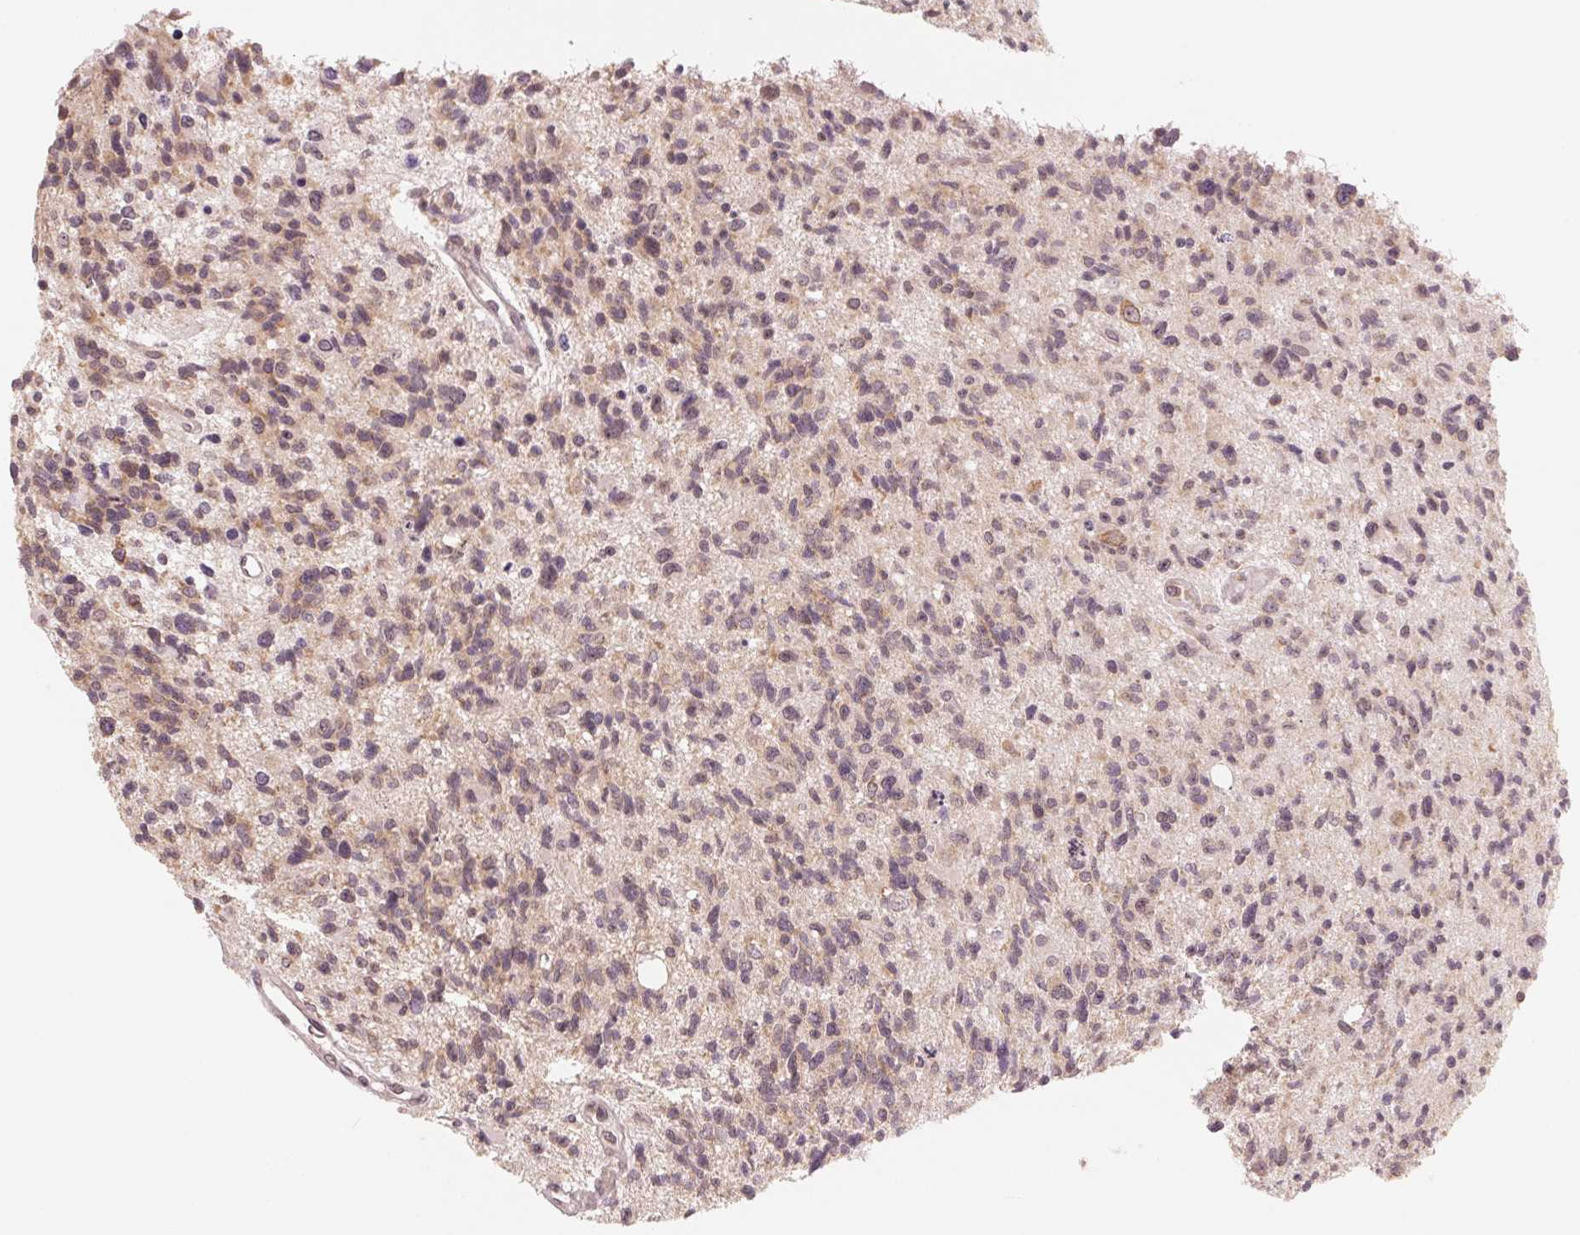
{"staining": {"intensity": "weak", "quantity": ">75%", "location": "cytoplasmic/membranous"}, "tissue": "glioma", "cell_type": "Tumor cells", "image_type": "cancer", "snomed": [{"axis": "morphology", "description": "Glioma, malignant, High grade"}, {"axis": "topography", "description": "Brain"}], "caption": "The immunohistochemical stain labels weak cytoplasmic/membranous positivity in tumor cells of glioma tissue.", "gene": "GIGYF2", "patient": {"sex": "male", "age": 29}}